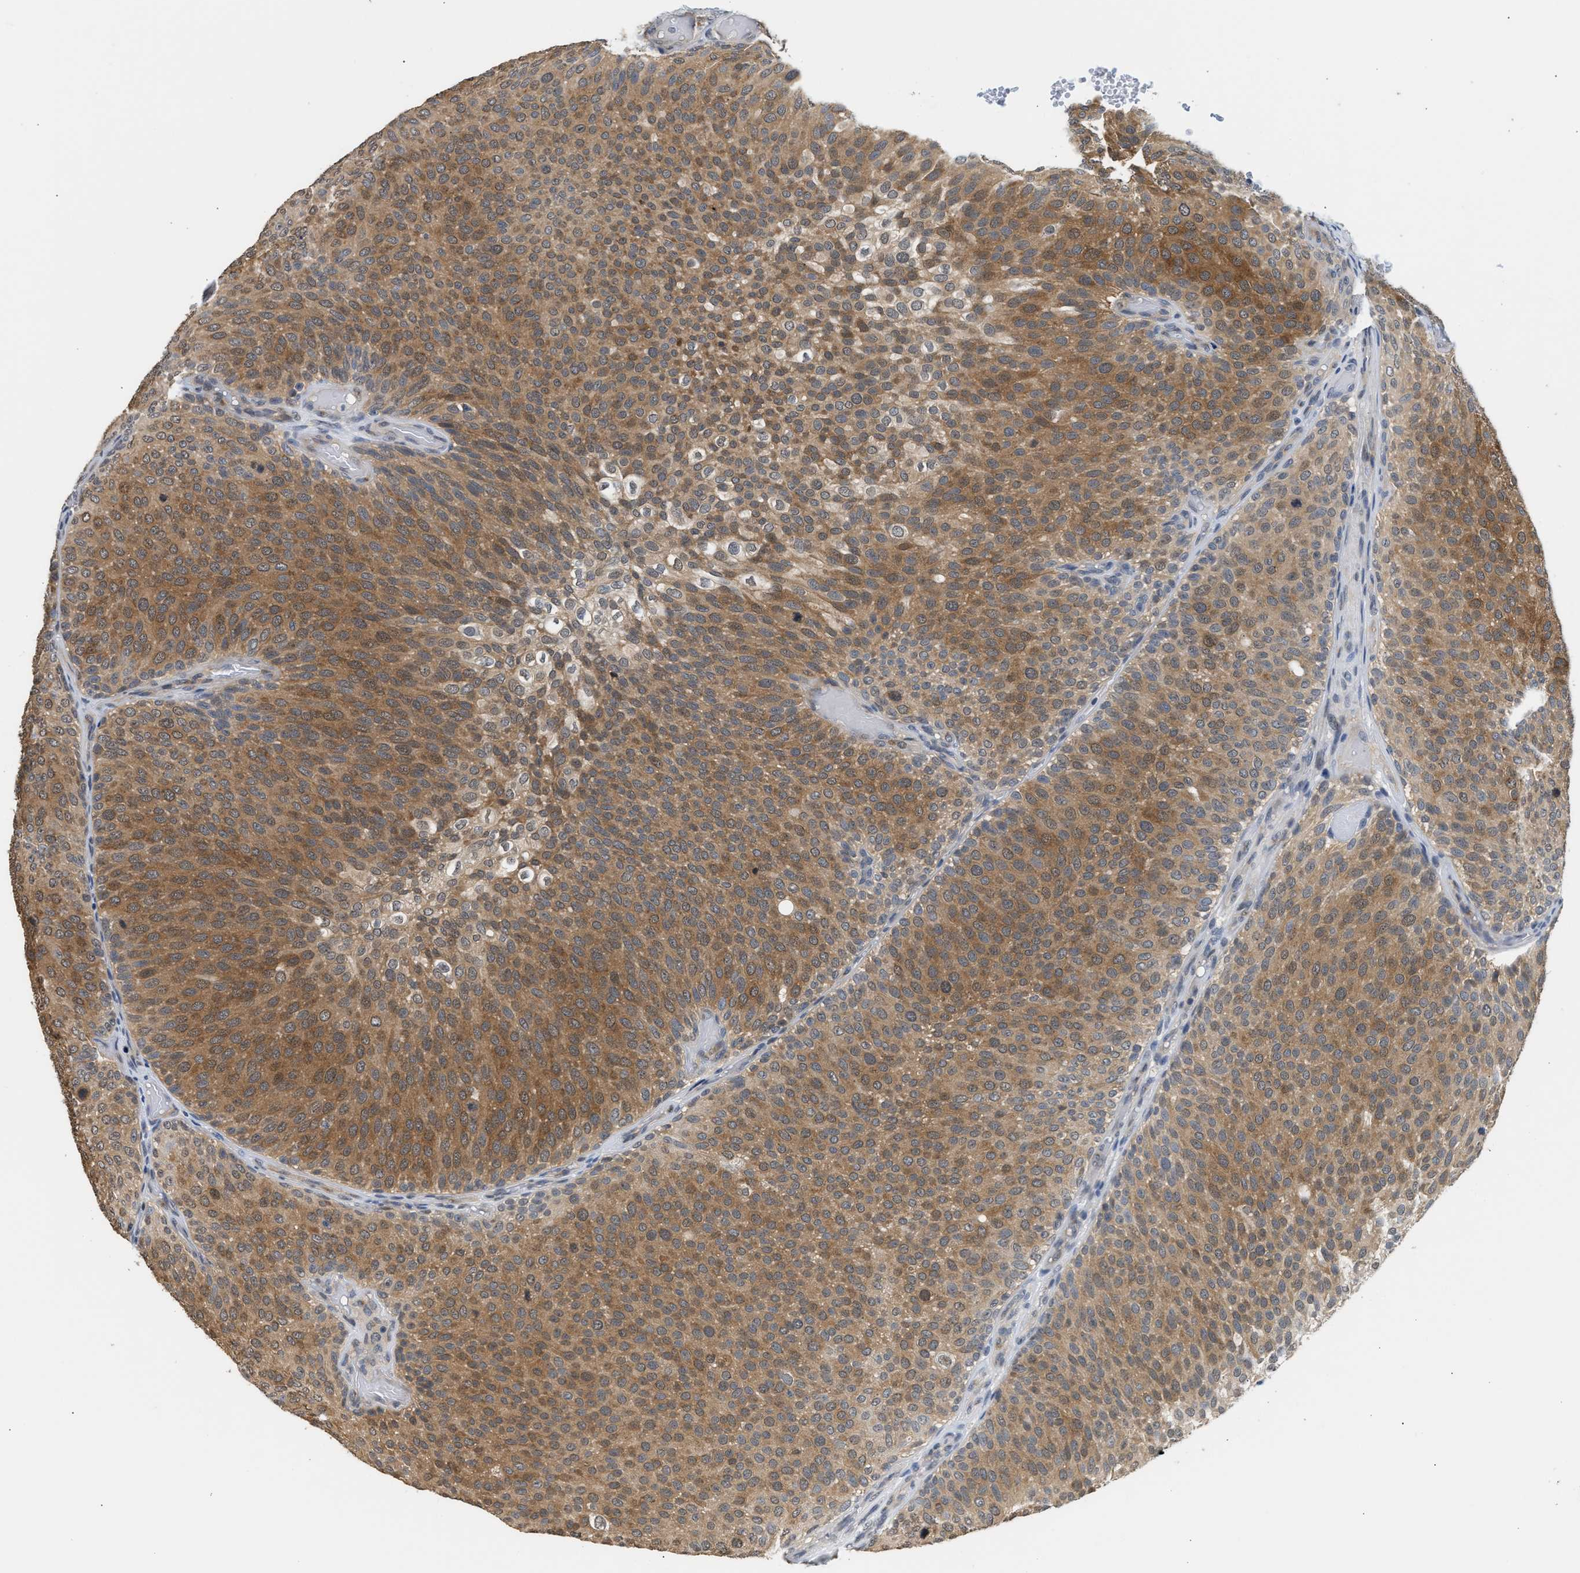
{"staining": {"intensity": "moderate", "quantity": ">75%", "location": "cytoplasmic/membranous"}, "tissue": "urothelial cancer", "cell_type": "Tumor cells", "image_type": "cancer", "snomed": [{"axis": "morphology", "description": "Urothelial carcinoma, Low grade"}, {"axis": "topography", "description": "Urinary bladder"}], "caption": "DAB immunohistochemical staining of human urothelial cancer displays moderate cytoplasmic/membranous protein staining in approximately >75% of tumor cells.", "gene": "PPM1L", "patient": {"sex": "male", "age": 78}}